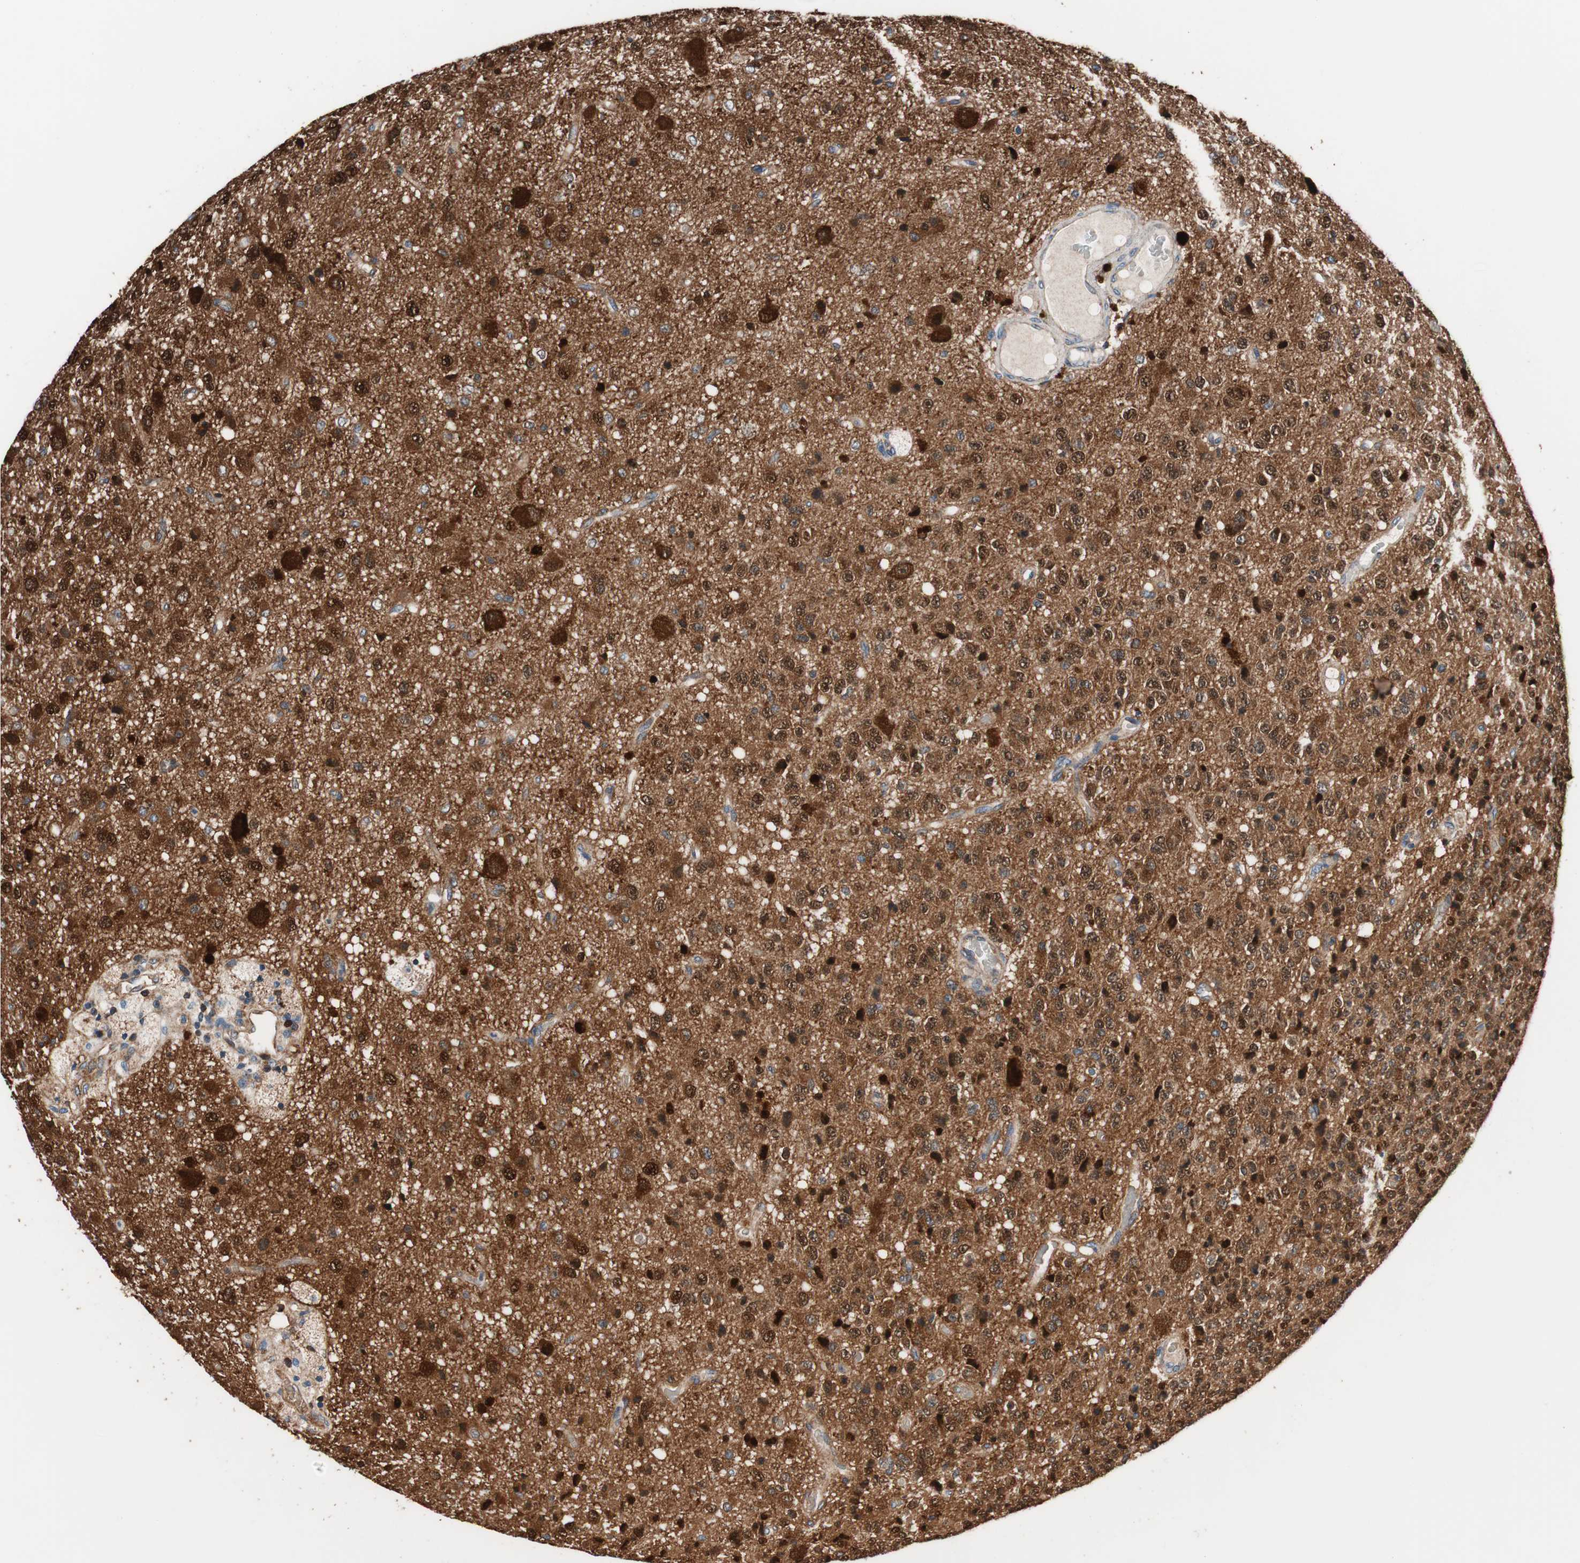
{"staining": {"intensity": "strong", "quantity": ">75%", "location": "cytoplasmic/membranous,nuclear"}, "tissue": "glioma", "cell_type": "Tumor cells", "image_type": "cancer", "snomed": [{"axis": "morphology", "description": "Glioma, malignant, High grade"}, {"axis": "topography", "description": "pancreas cauda"}], "caption": "Strong cytoplasmic/membranous and nuclear expression for a protein is appreciated in about >75% of tumor cells of malignant glioma (high-grade) using IHC.", "gene": "PRDX2", "patient": {"sex": "male", "age": 60}}